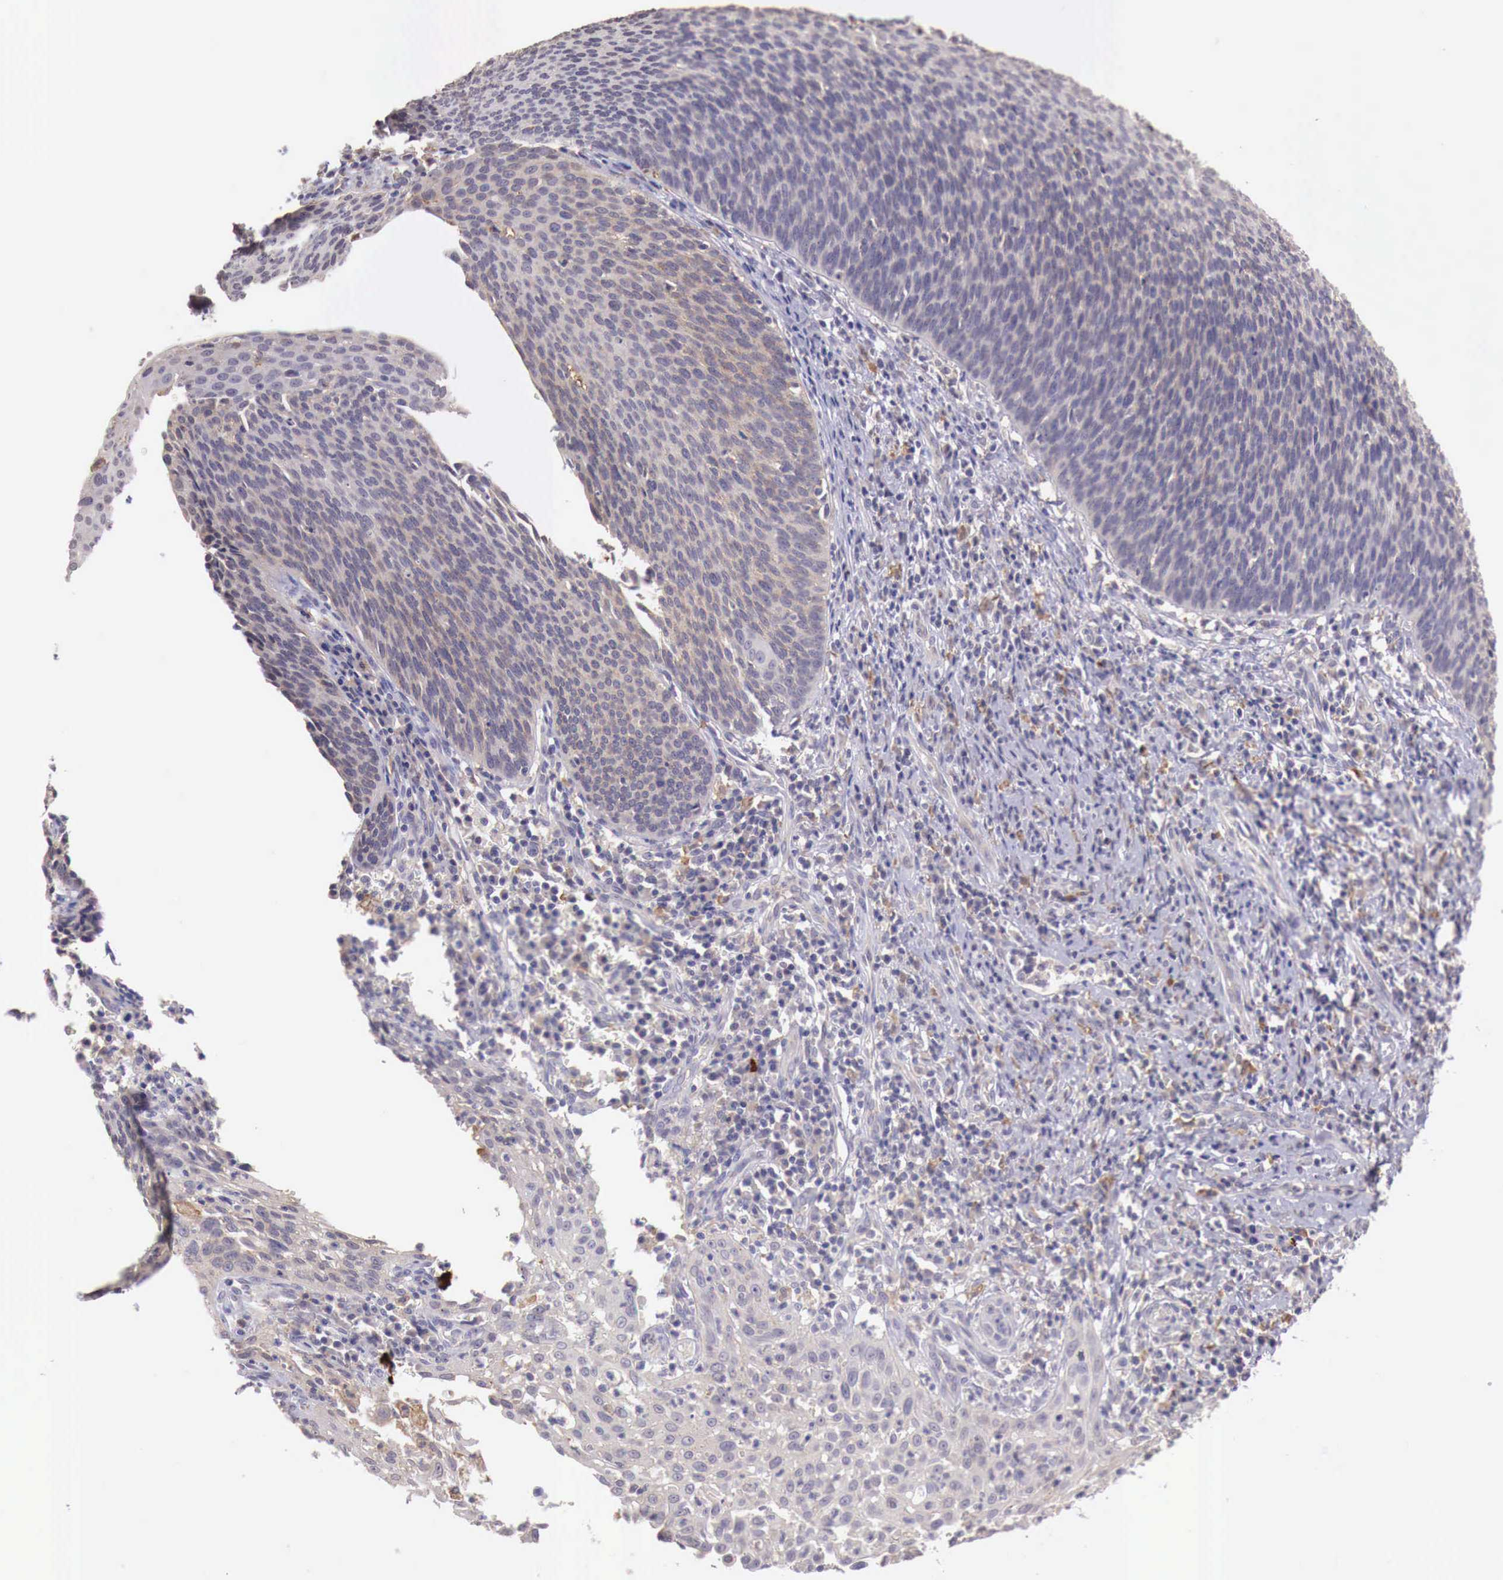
{"staining": {"intensity": "weak", "quantity": "25%-75%", "location": "cytoplasmic/membranous"}, "tissue": "cervical cancer", "cell_type": "Tumor cells", "image_type": "cancer", "snomed": [{"axis": "morphology", "description": "Squamous cell carcinoma, NOS"}, {"axis": "topography", "description": "Cervix"}], "caption": "An IHC micrograph of neoplastic tissue is shown. Protein staining in brown labels weak cytoplasmic/membranous positivity in squamous cell carcinoma (cervical) within tumor cells.", "gene": "CHRDL1", "patient": {"sex": "female", "age": 41}}